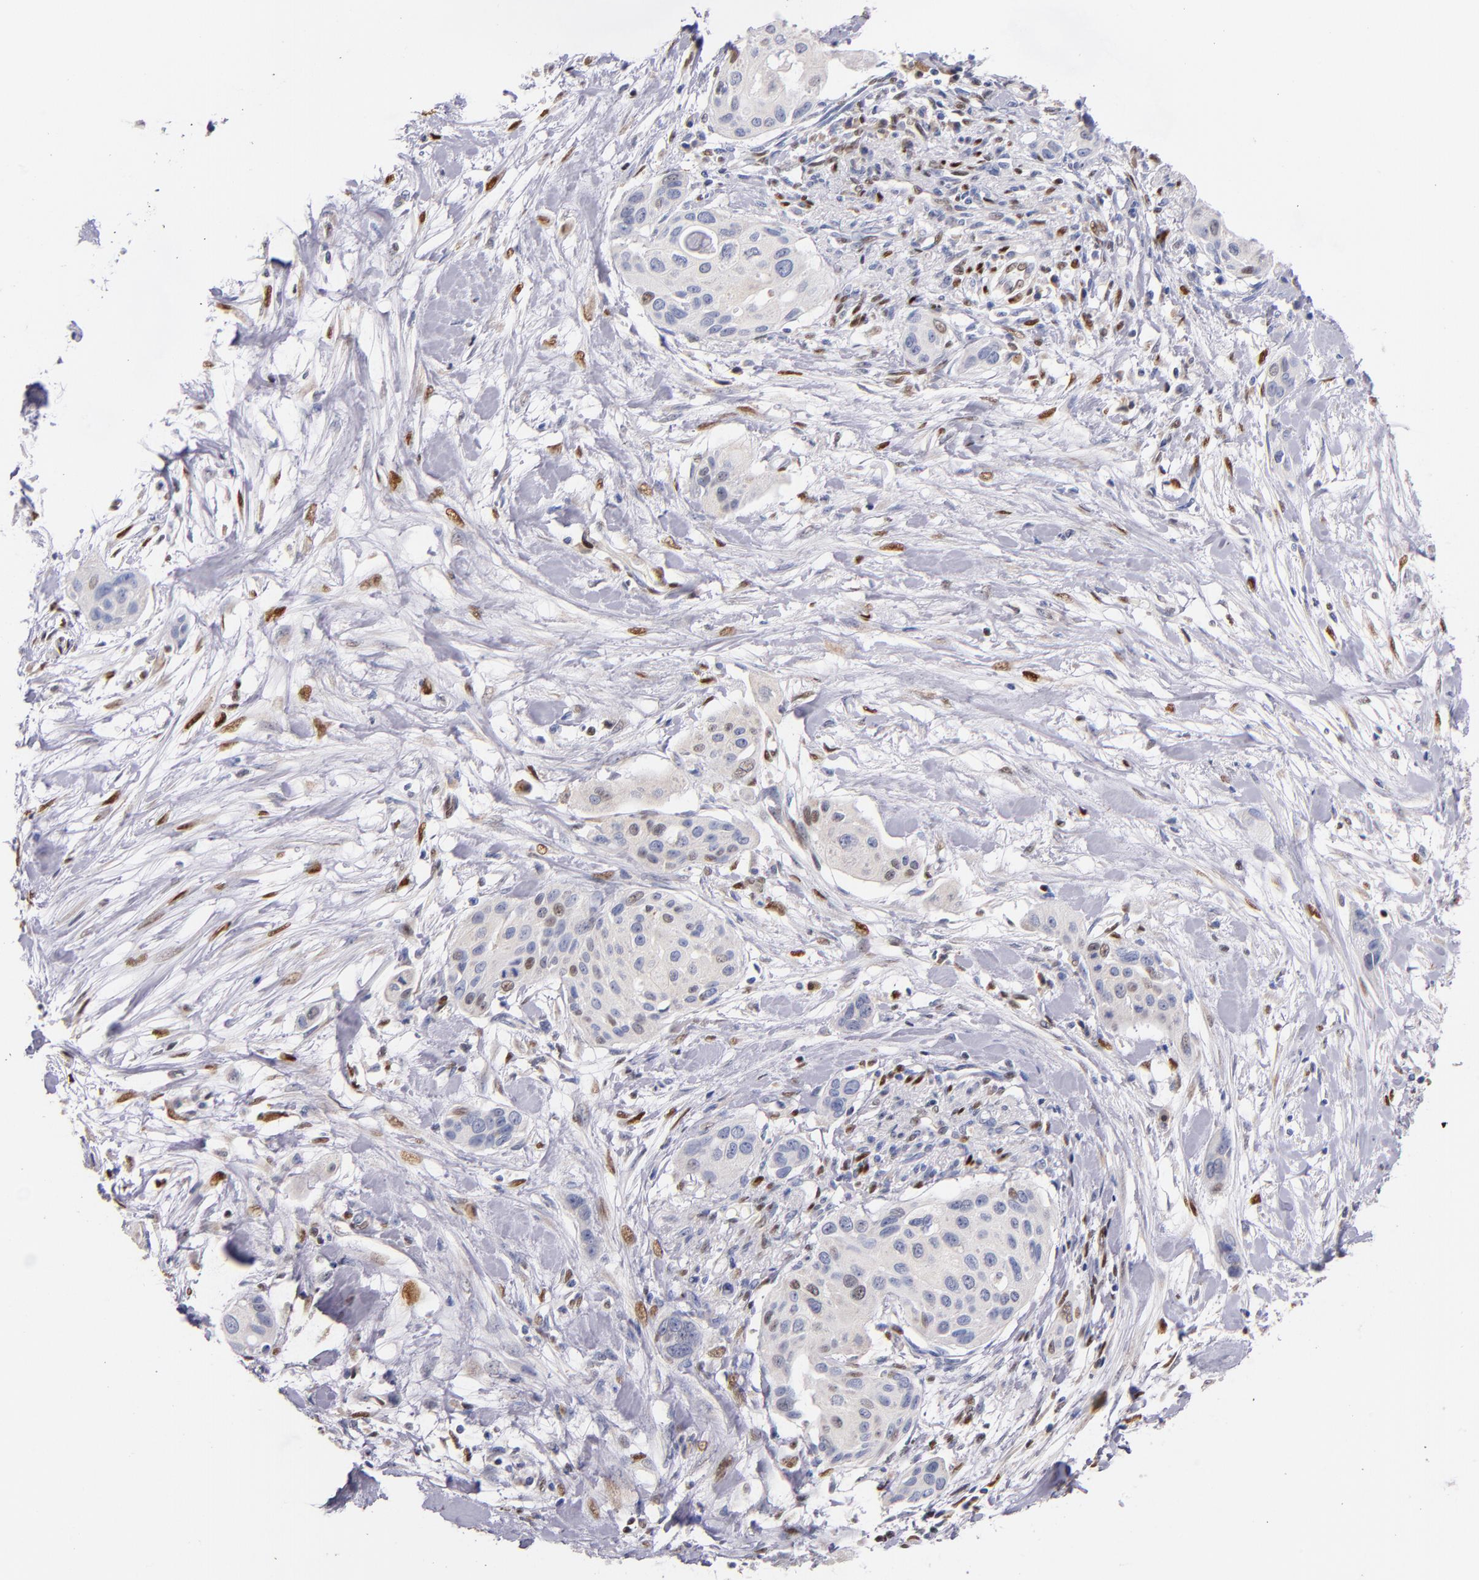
{"staining": {"intensity": "weak", "quantity": "<25%", "location": "nuclear"}, "tissue": "pancreatic cancer", "cell_type": "Tumor cells", "image_type": "cancer", "snomed": [{"axis": "morphology", "description": "Adenocarcinoma, NOS"}, {"axis": "topography", "description": "Pancreas"}], "caption": "Adenocarcinoma (pancreatic) stained for a protein using IHC exhibits no expression tumor cells.", "gene": "SRF", "patient": {"sex": "female", "age": 60}}